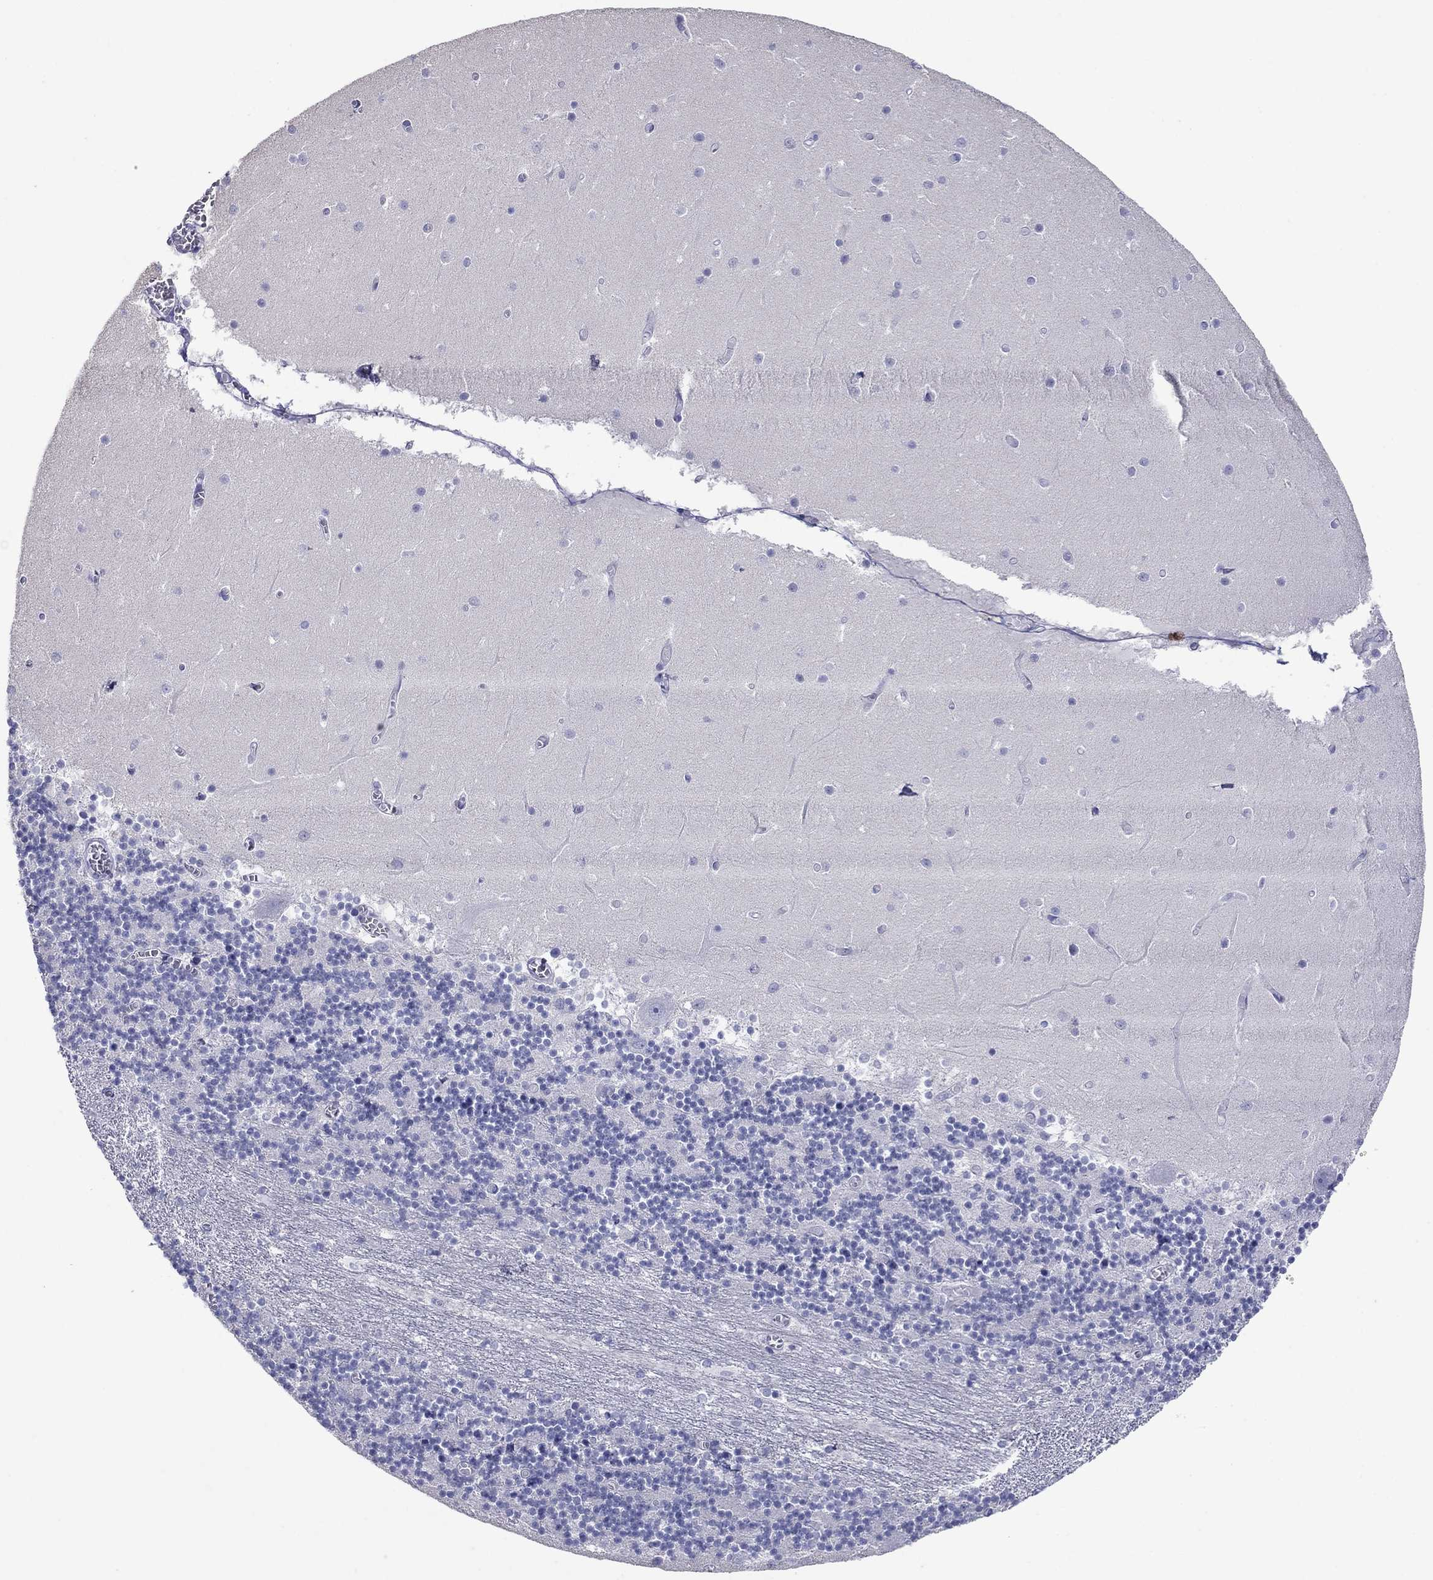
{"staining": {"intensity": "negative", "quantity": "none", "location": "none"}, "tissue": "cerebellum", "cell_type": "Cells in granular layer", "image_type": "normal", "snomed": [{"axis": "morphology", "description": "Normal tissue, NOS"}, {"axis": "topography", "description": "Cerebellum"}], "caption": "Immunohistochemistry photomicrograph of normal cerebellum: cerebellum stained with DAB (3,3'-diaminobenzidine) exhibits no significant protein staining in cells in granular layer.", "gene": "ATP4A", "patient": {"sex": "female", "age": 28}}